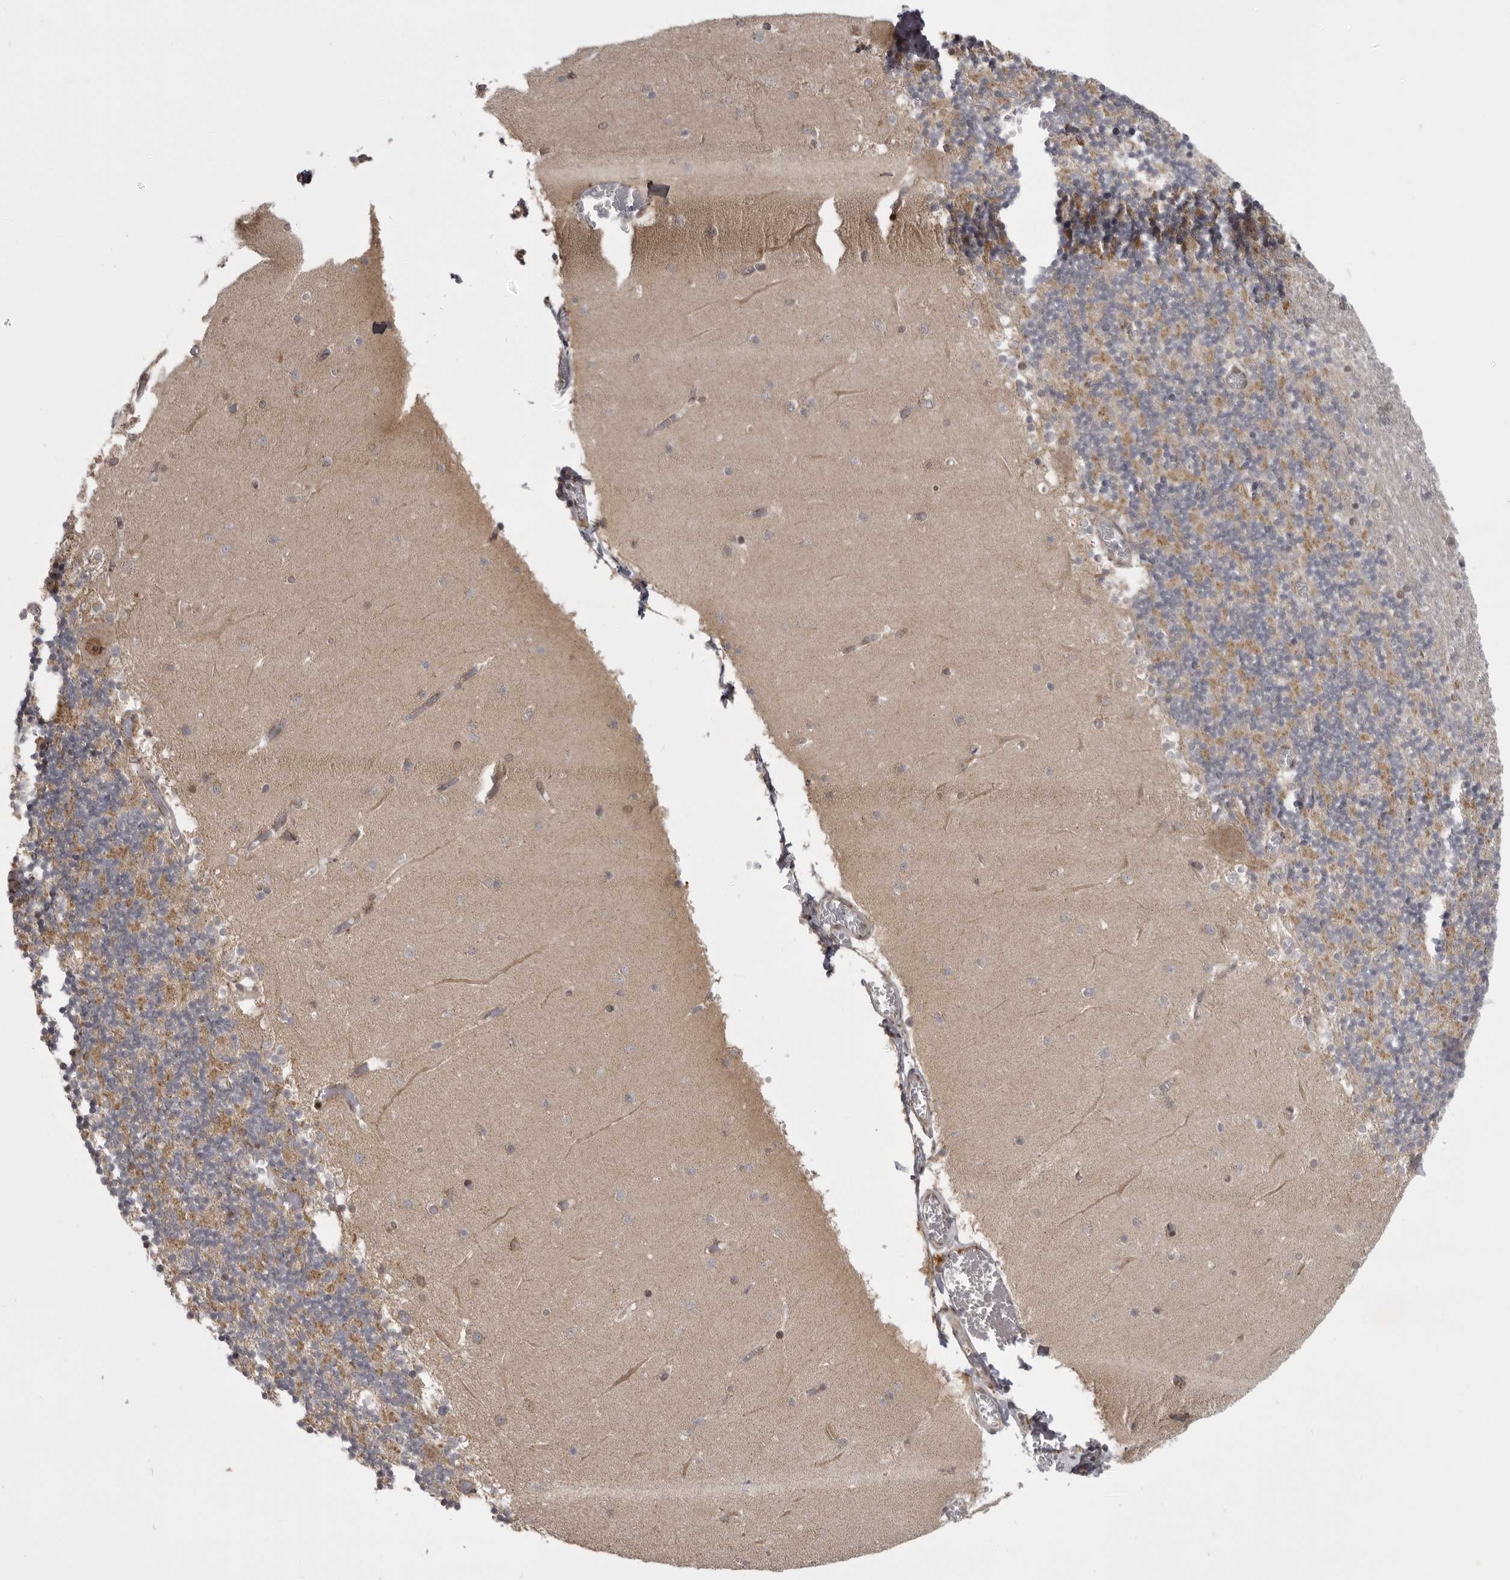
{"staining": {"intensity": "moderate", "quantity": "25%-75%", "location": "cytoplasmic/membranous,nuclear"}, "tissue": "cerebellum", "cell_type": "Cells in granular layer", "image_type": "normal", "snomed": [{"axis": "morphology", "description": "Normal tissue, NOS"}, {"axis": "topography", "description": "Cerebellum"}], "caption": "Unremarkable cerebellum displays moderate cytoplasmic/membranous,nuclear staining in about 25%-75% of cells in granular layer.", "gene": "C1orf109", "patient": {"sex": "female", "age": 28}}